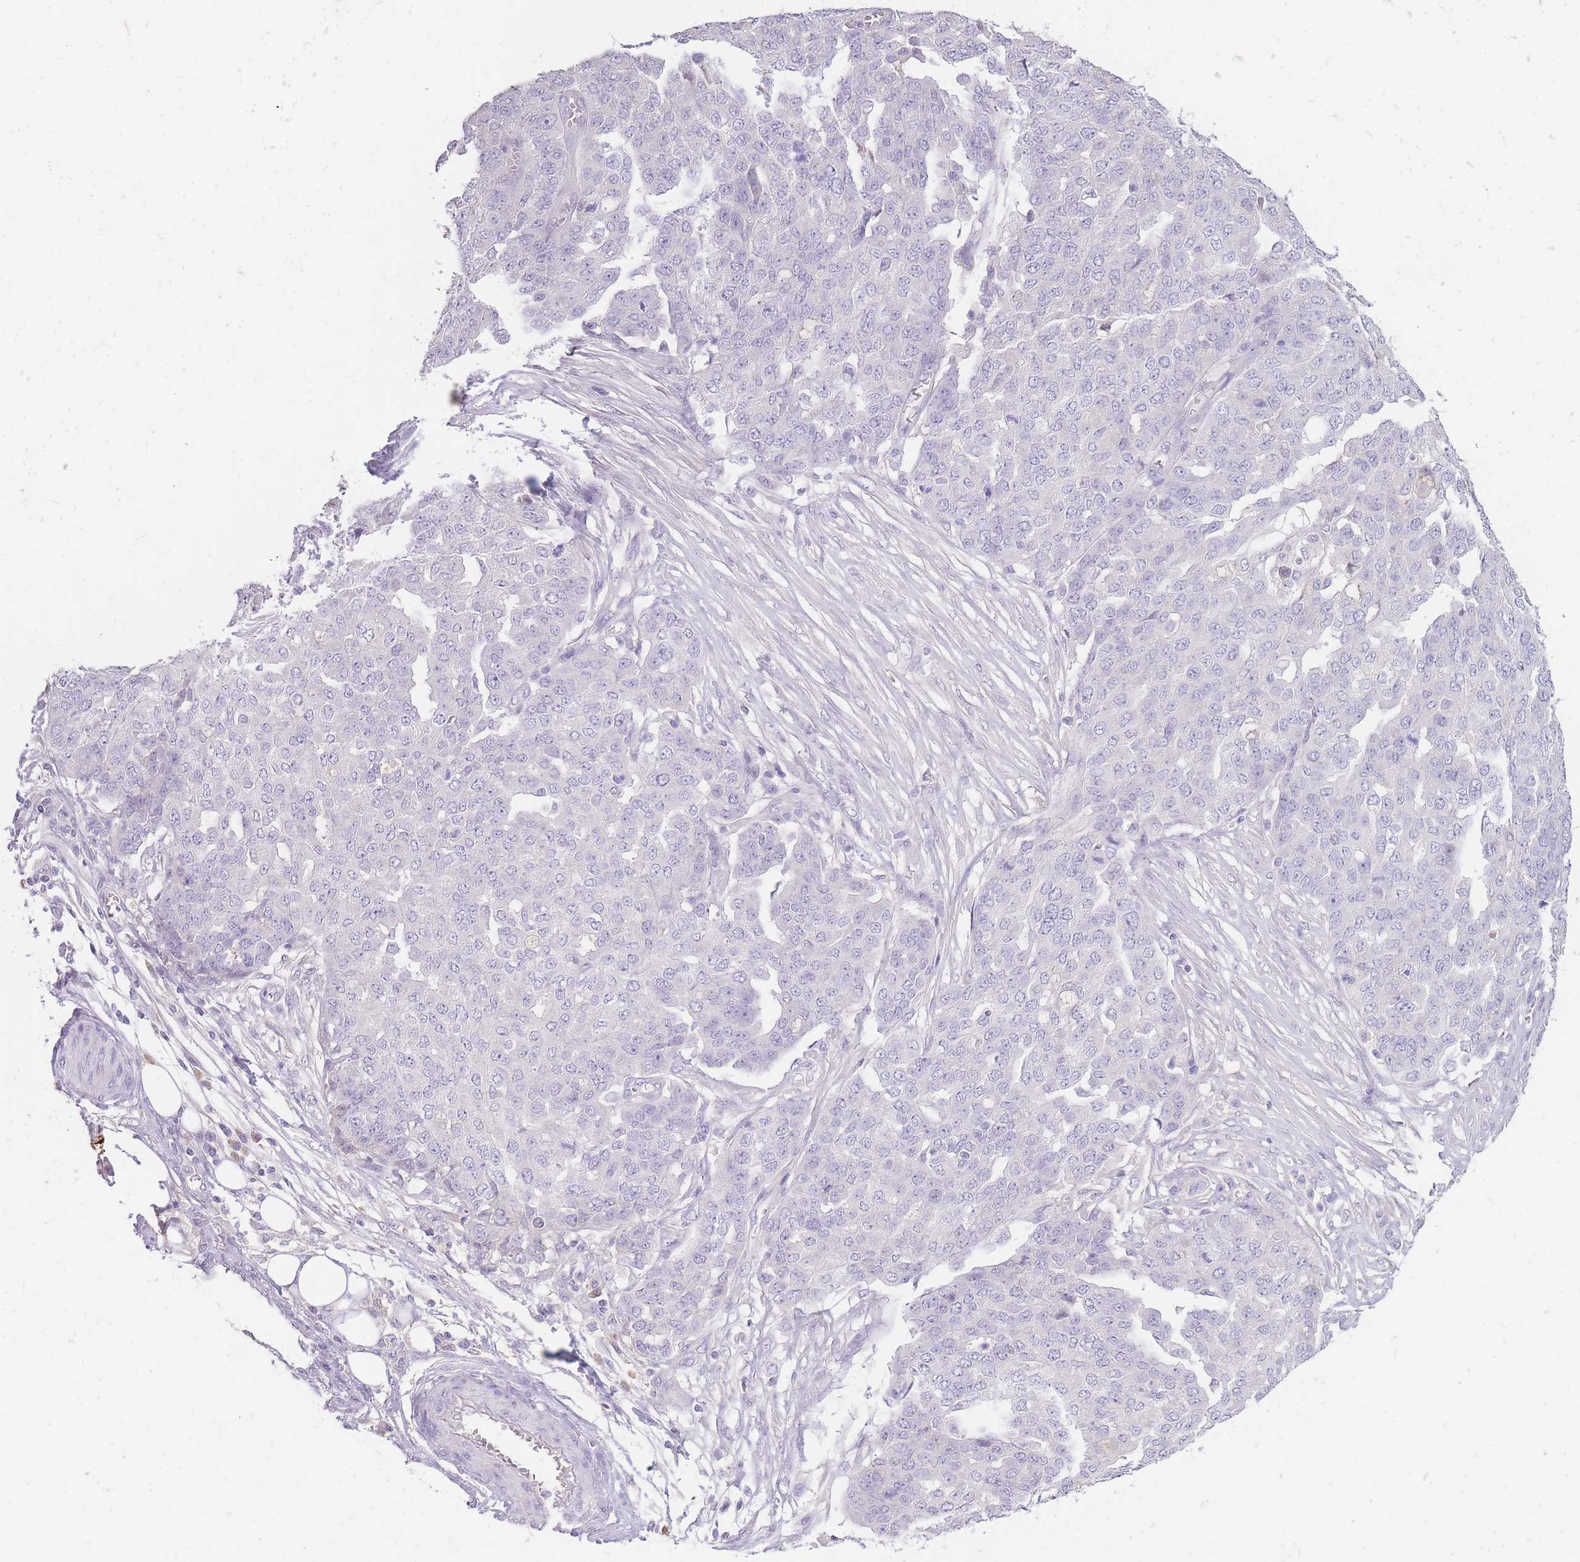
{"staining": {"intensity": "negative", "quantity": "none", "location": "none"}, "tissue": "ovarian cancer", "cell_type": "Tumor cells", "image_type": "cancer", "snomed": [{"axis": "morphology", "description": "Cystadenocarcinoma, serous, NOS"}, {"axis": "topography", "description": "Soft tissue"}, {"axis": "topography", "description": "Ovary"}], "caption": "Protein analysis of ovarian cancer (serous cystadenocarcinoma) displays no significant positivity in tumor cells.", "gene": "TPSD1", "patient": {"sex": "female", "age": 57}}